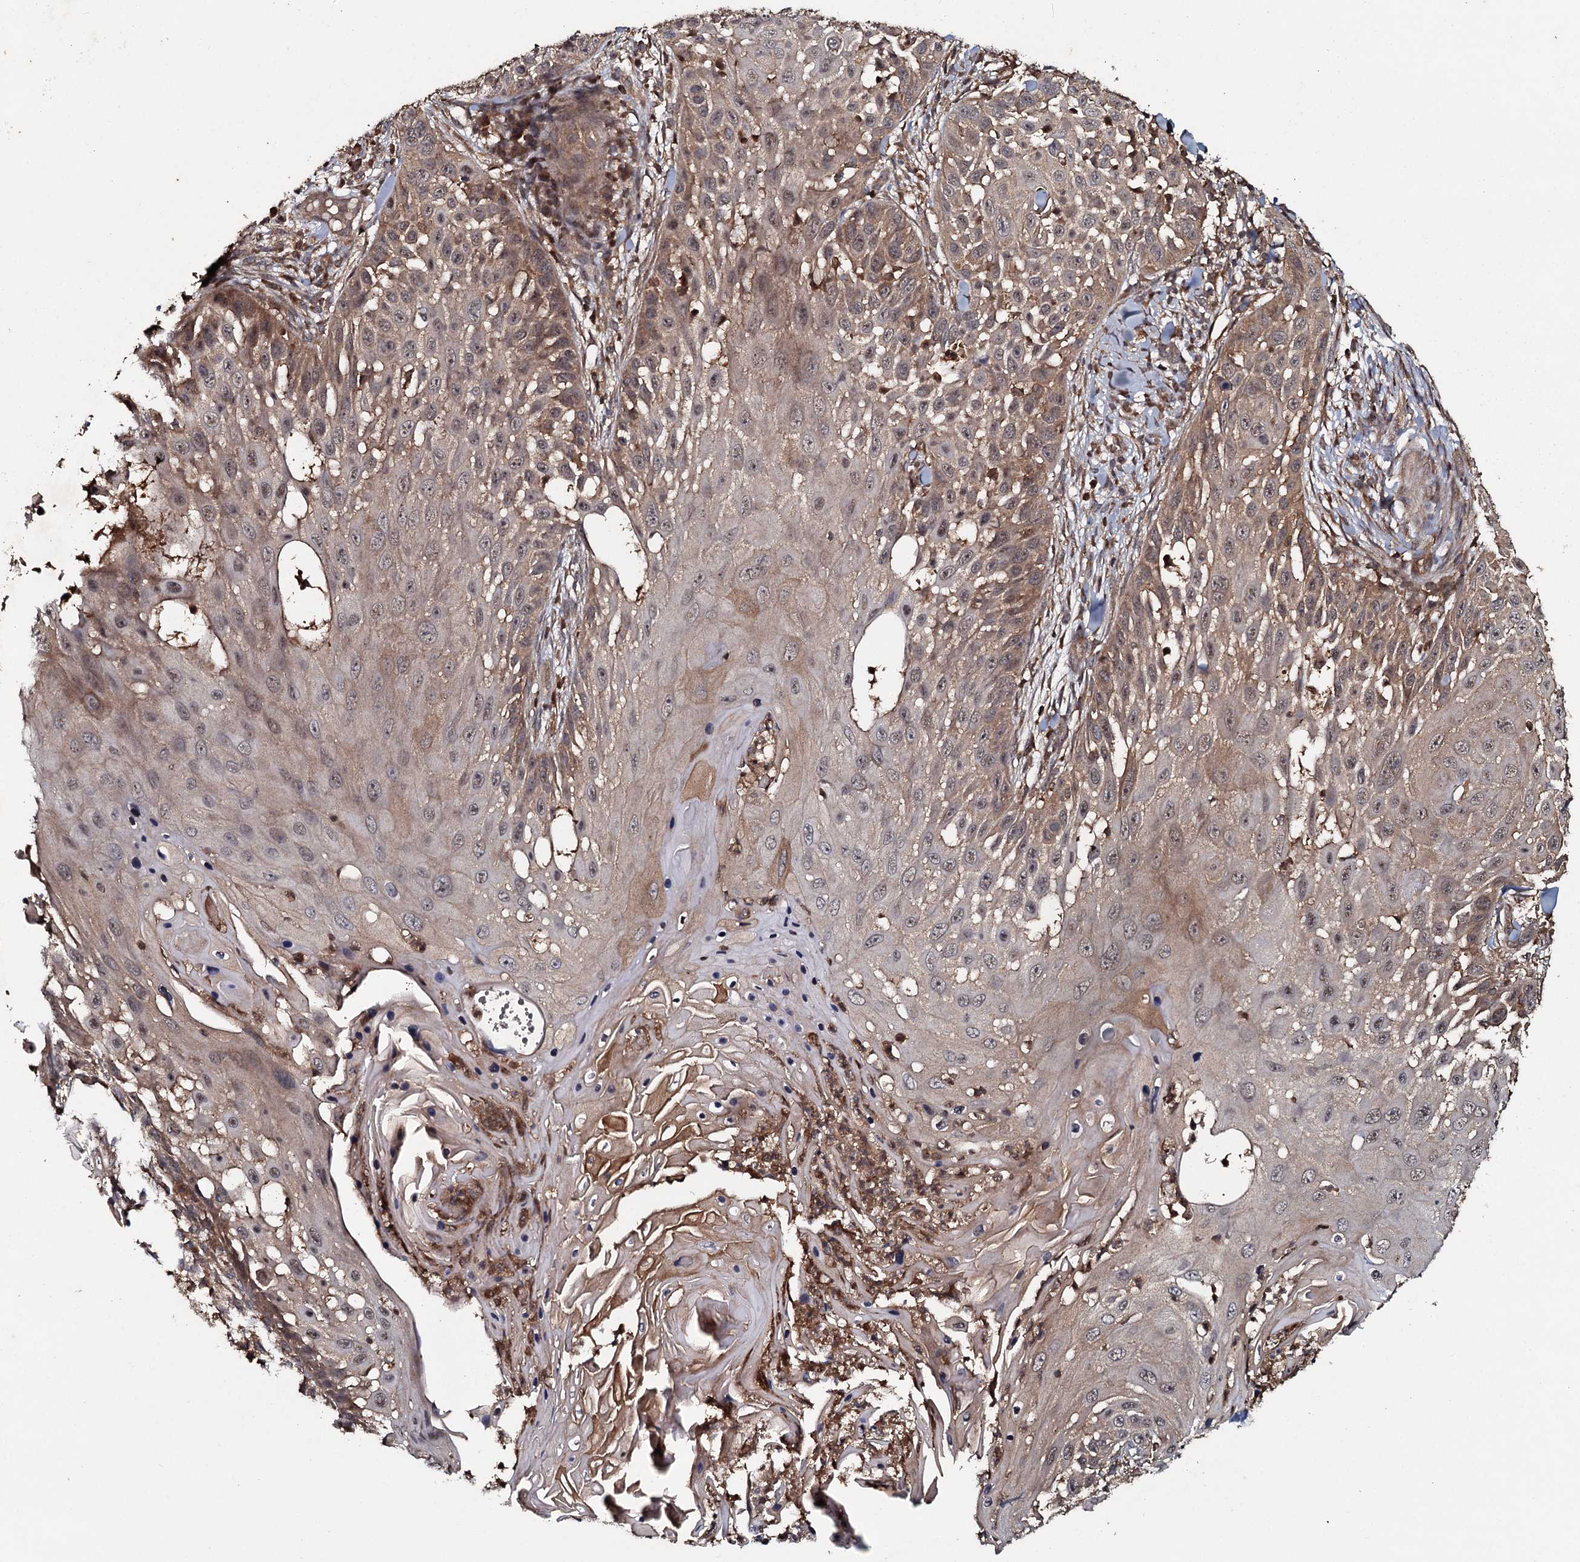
{"staining": {"intensity": "moderate", "quantity": "25%-75%", "location": "cytoplasmic/membranous"}, "tissue": "skin cancer", "cell_type": "Tumor cells", "image_type": "cancer", "snomed": [{"axis": "morphology", "description": "Squamous cell carcinoma, NOS"}, {"axis": "topography", "description": "Skin"}], "caption": "Moderate cytoplasmic/membranous protein staining is appreciated in about 25%-75% of tumor cells in skin cancer (squamous cell carcinoma). (DAB (3,3'-diaminobenzidine) = brown stain, brightfield microscopy at high magnification).", "gene": "ADGRG3", "patient": {"sex": "female", "age": 44}}